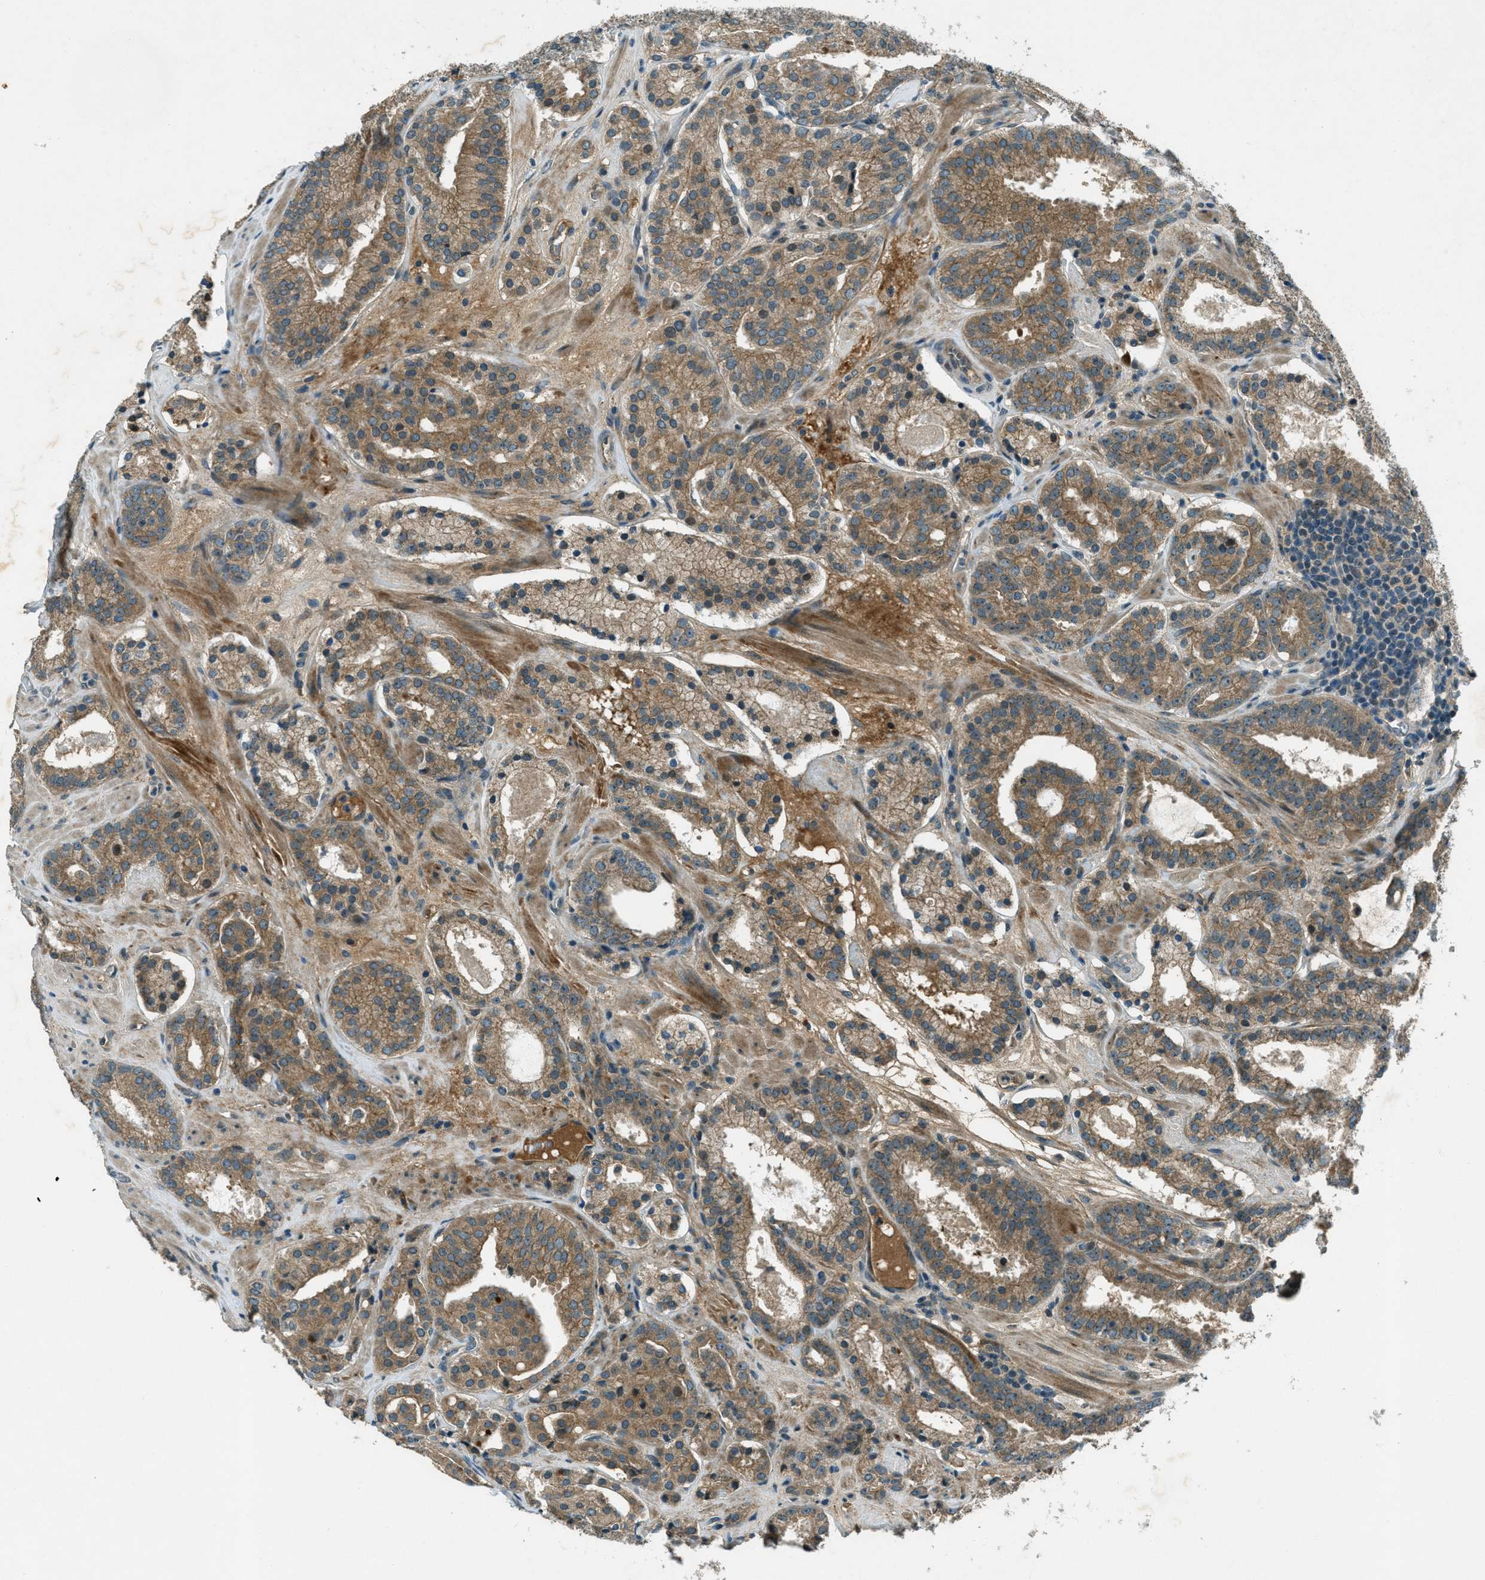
{"staining": {"intensity": "moderate", "quantity": ">75%", "location": "cytoplasmic/membranous"}, "tissue": "prostate cancer", "cell_type": "Tumor cells", "image_type": "cancer", "snomed": [{"axis": "morphology", "description": "Adenocarcinoma, Low grade"}, {"axis": "topography", "description": "Prostate"}], "caption": "High-power microscopy captured an IHC histopathology image of prostate adenocarcinoma (low-grade), revealing moderate cytoplasmic/membranous expression in approximately >75% of tumor cells. (brown staining indicates protein expression, while blue staining denotes nuclei).", "gene": "STK11", "patient": {"sex": "male", "age": 69}}